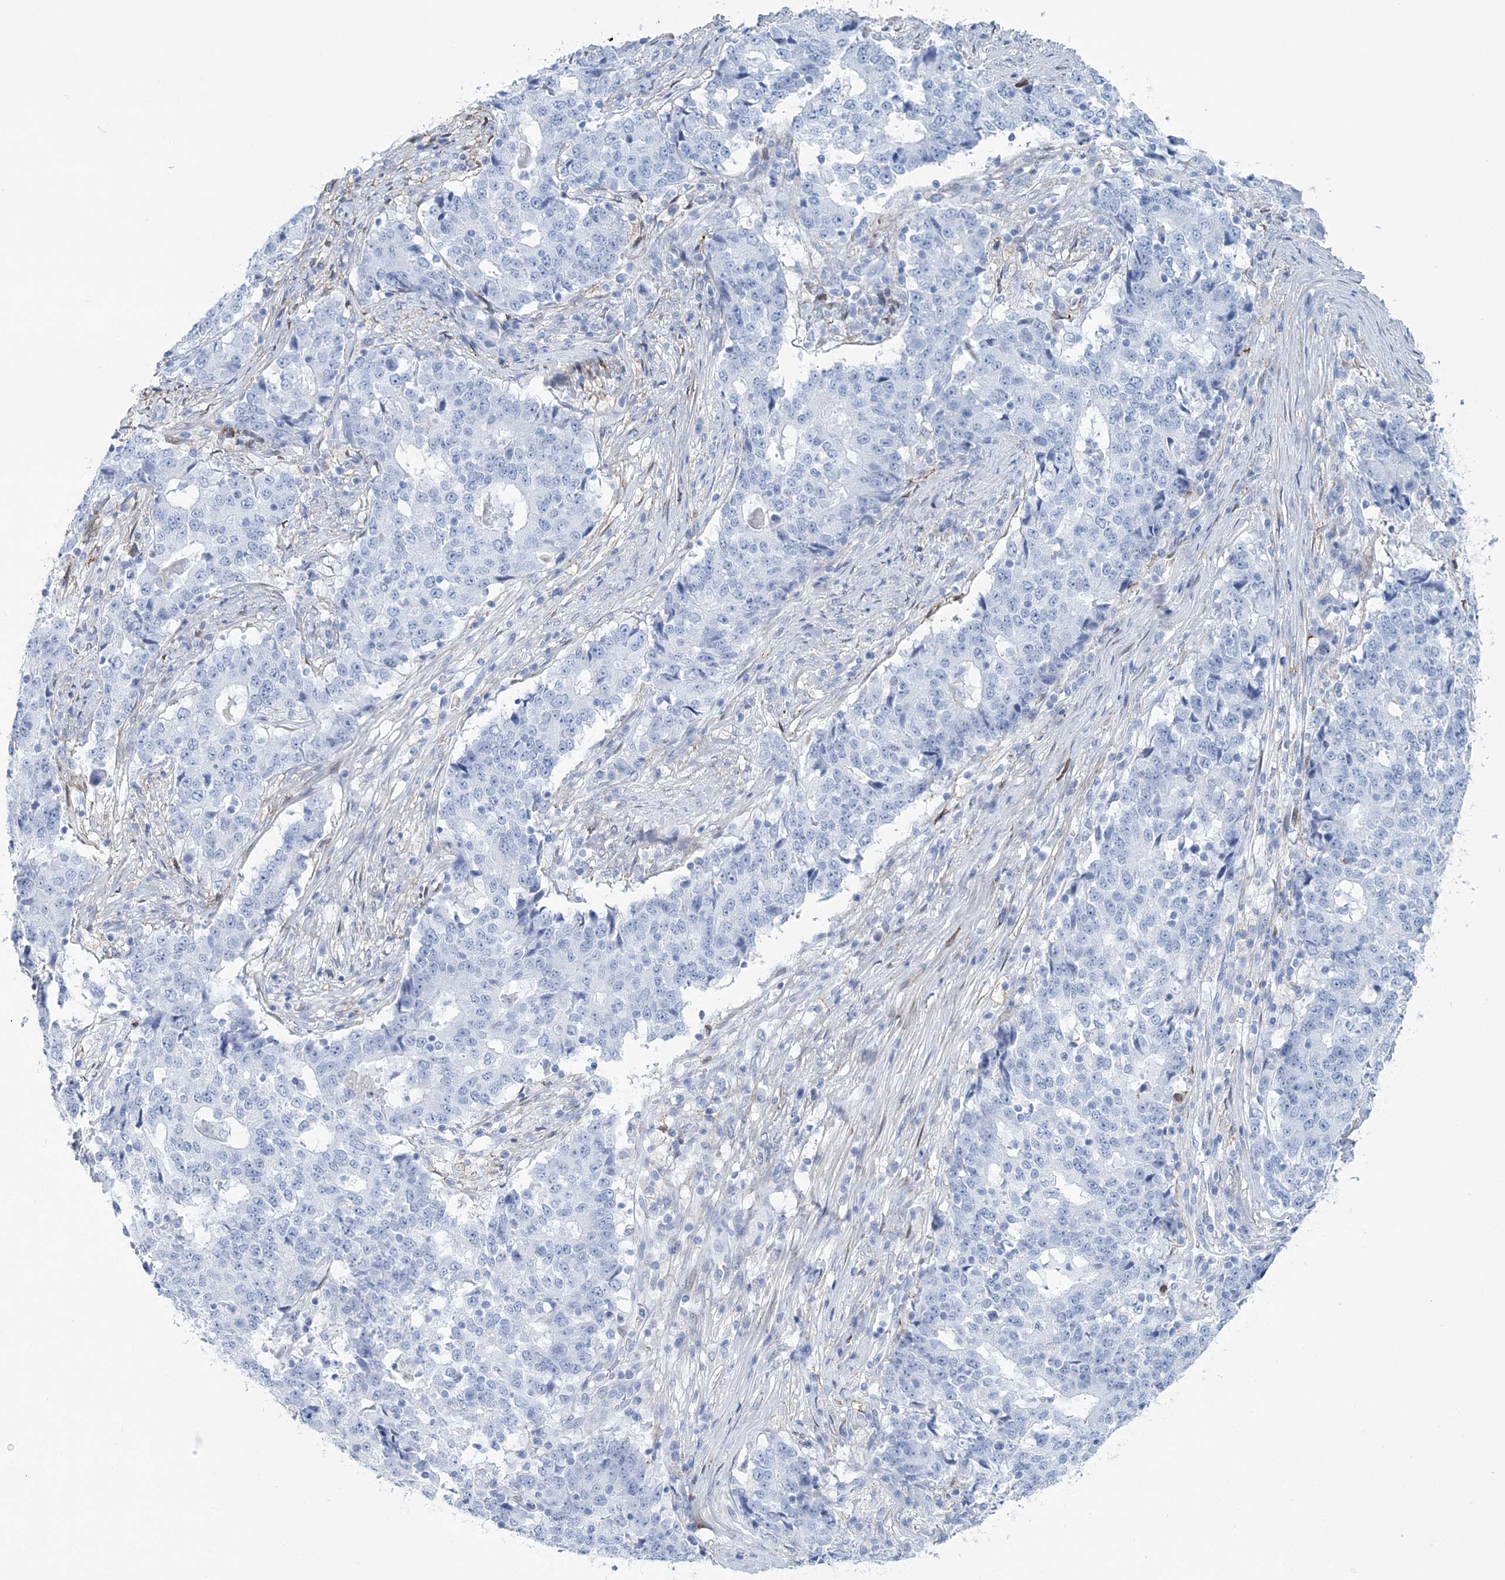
{"staining": {"intensity": "negative", "quantity": "none", "location": "none"}, "tissue": "stomach cancer", "cell_type": "Tumor cells", "image_type": "cancer", "snomed": [{"axis": "morphology", "description": "Adenocarcinoma, NOS"}, {"axis": "topography", "description": "Stomach"}], "caption": "DAB (3,3'-diaminobenzidine) immunohistochemical staining of stomach cancer (adenocarcinoma) reveals no significant positivity in tumor cells. (Immunohistochemistry (ihc), brightfield microscopy, high magnification).", "gene": "NKX6-1", "patient": {"sex": "male", "age": 59}}